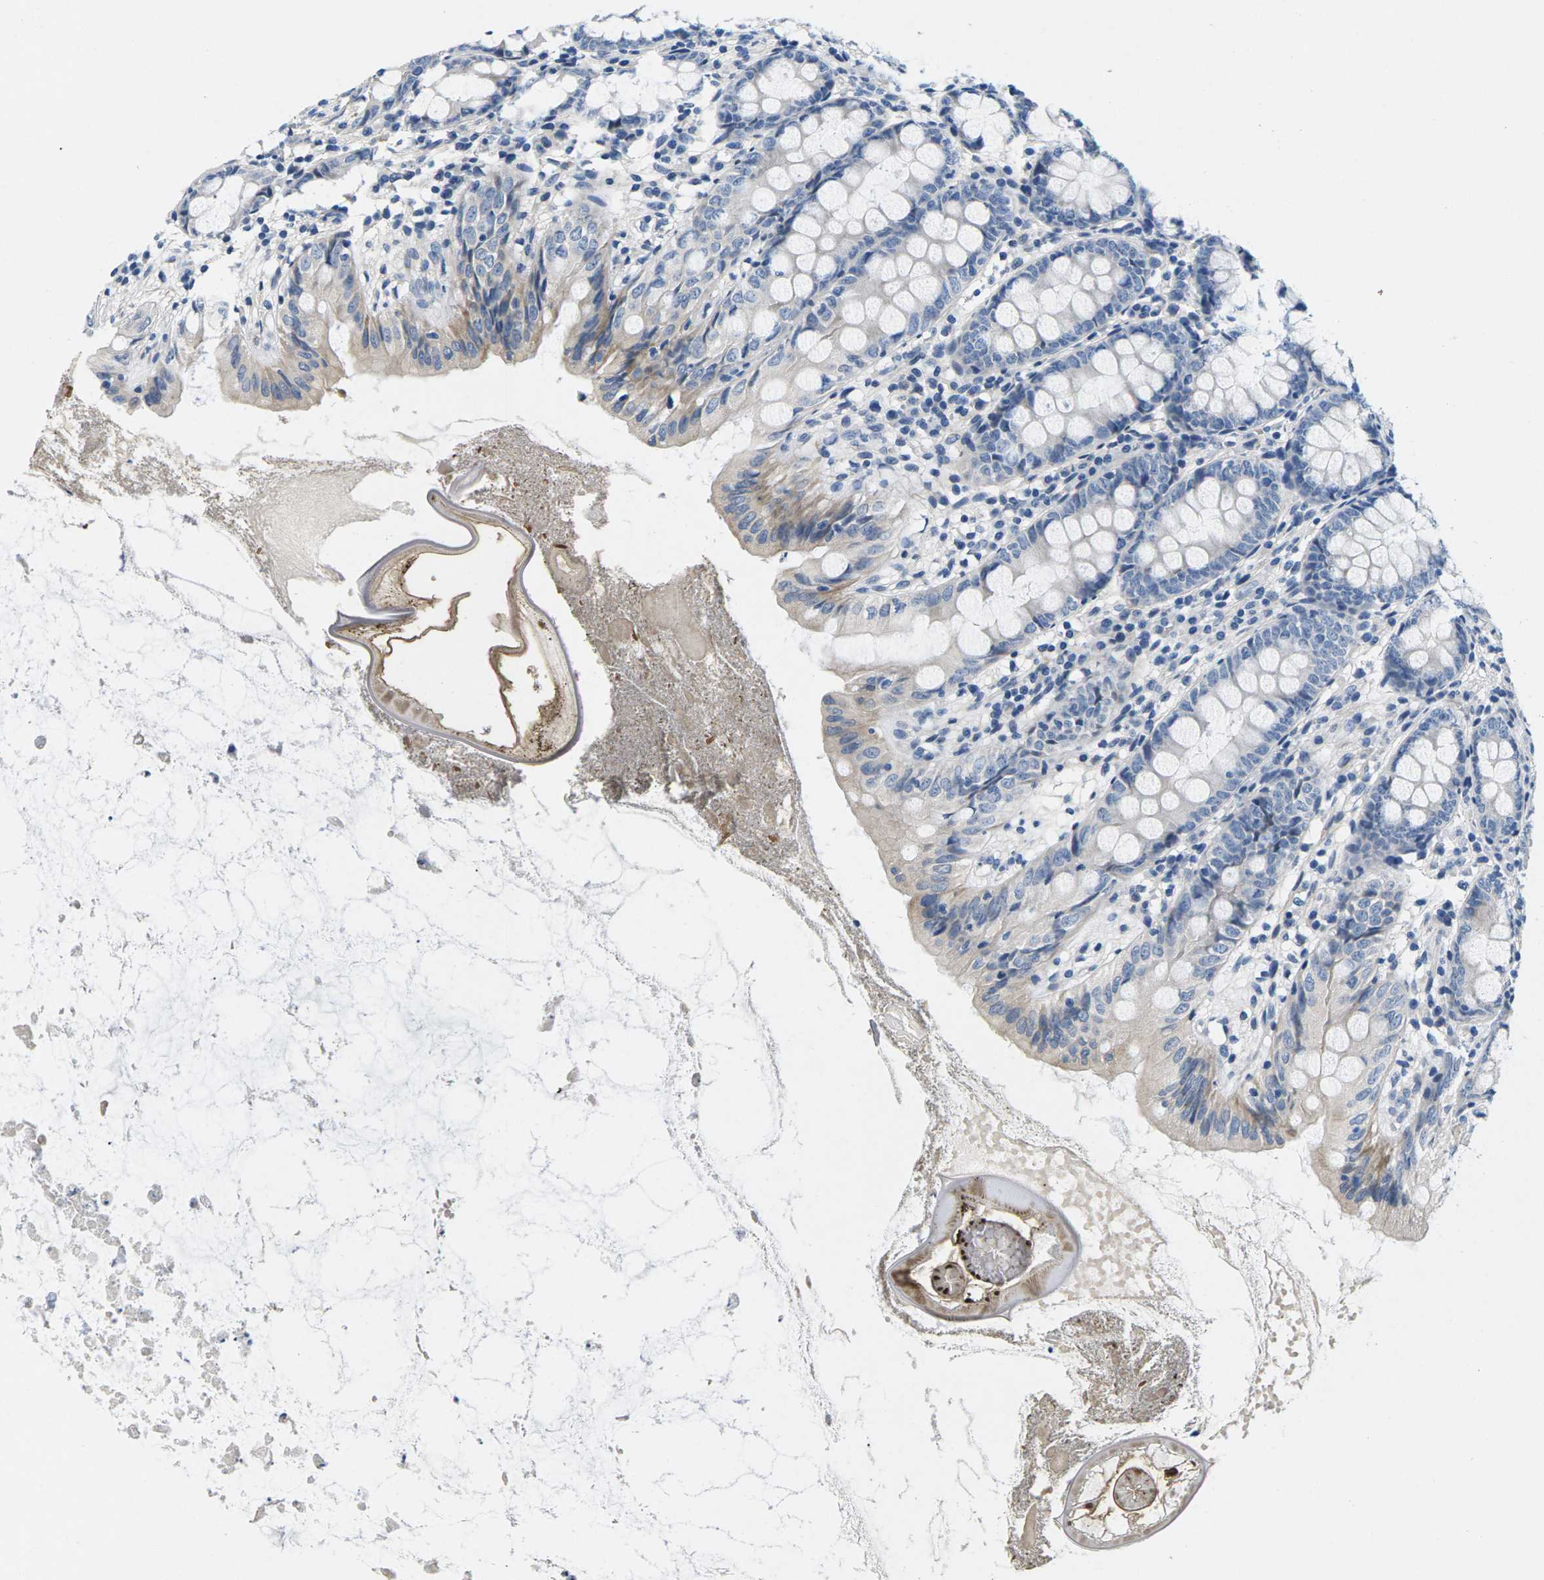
{"staining": {"intensity": "weak", "quantity": "<25%", "location": "cytoplasmic/membranous"}, "tissue": "appendix", "cell_type": "Glandular cells", "image_type": "normal", "snomed": [{"axis": "morphology", "description": "Normal tissue, NOS"}, {"axis": "topography", "description": "Appendix"}], "caption": "Immunohistochemical staining of unremarkable human appendix displays no significant staining in glandular cells.", "gene": "TSPAN2", "patient": {"sex": "female", "age": 77}}